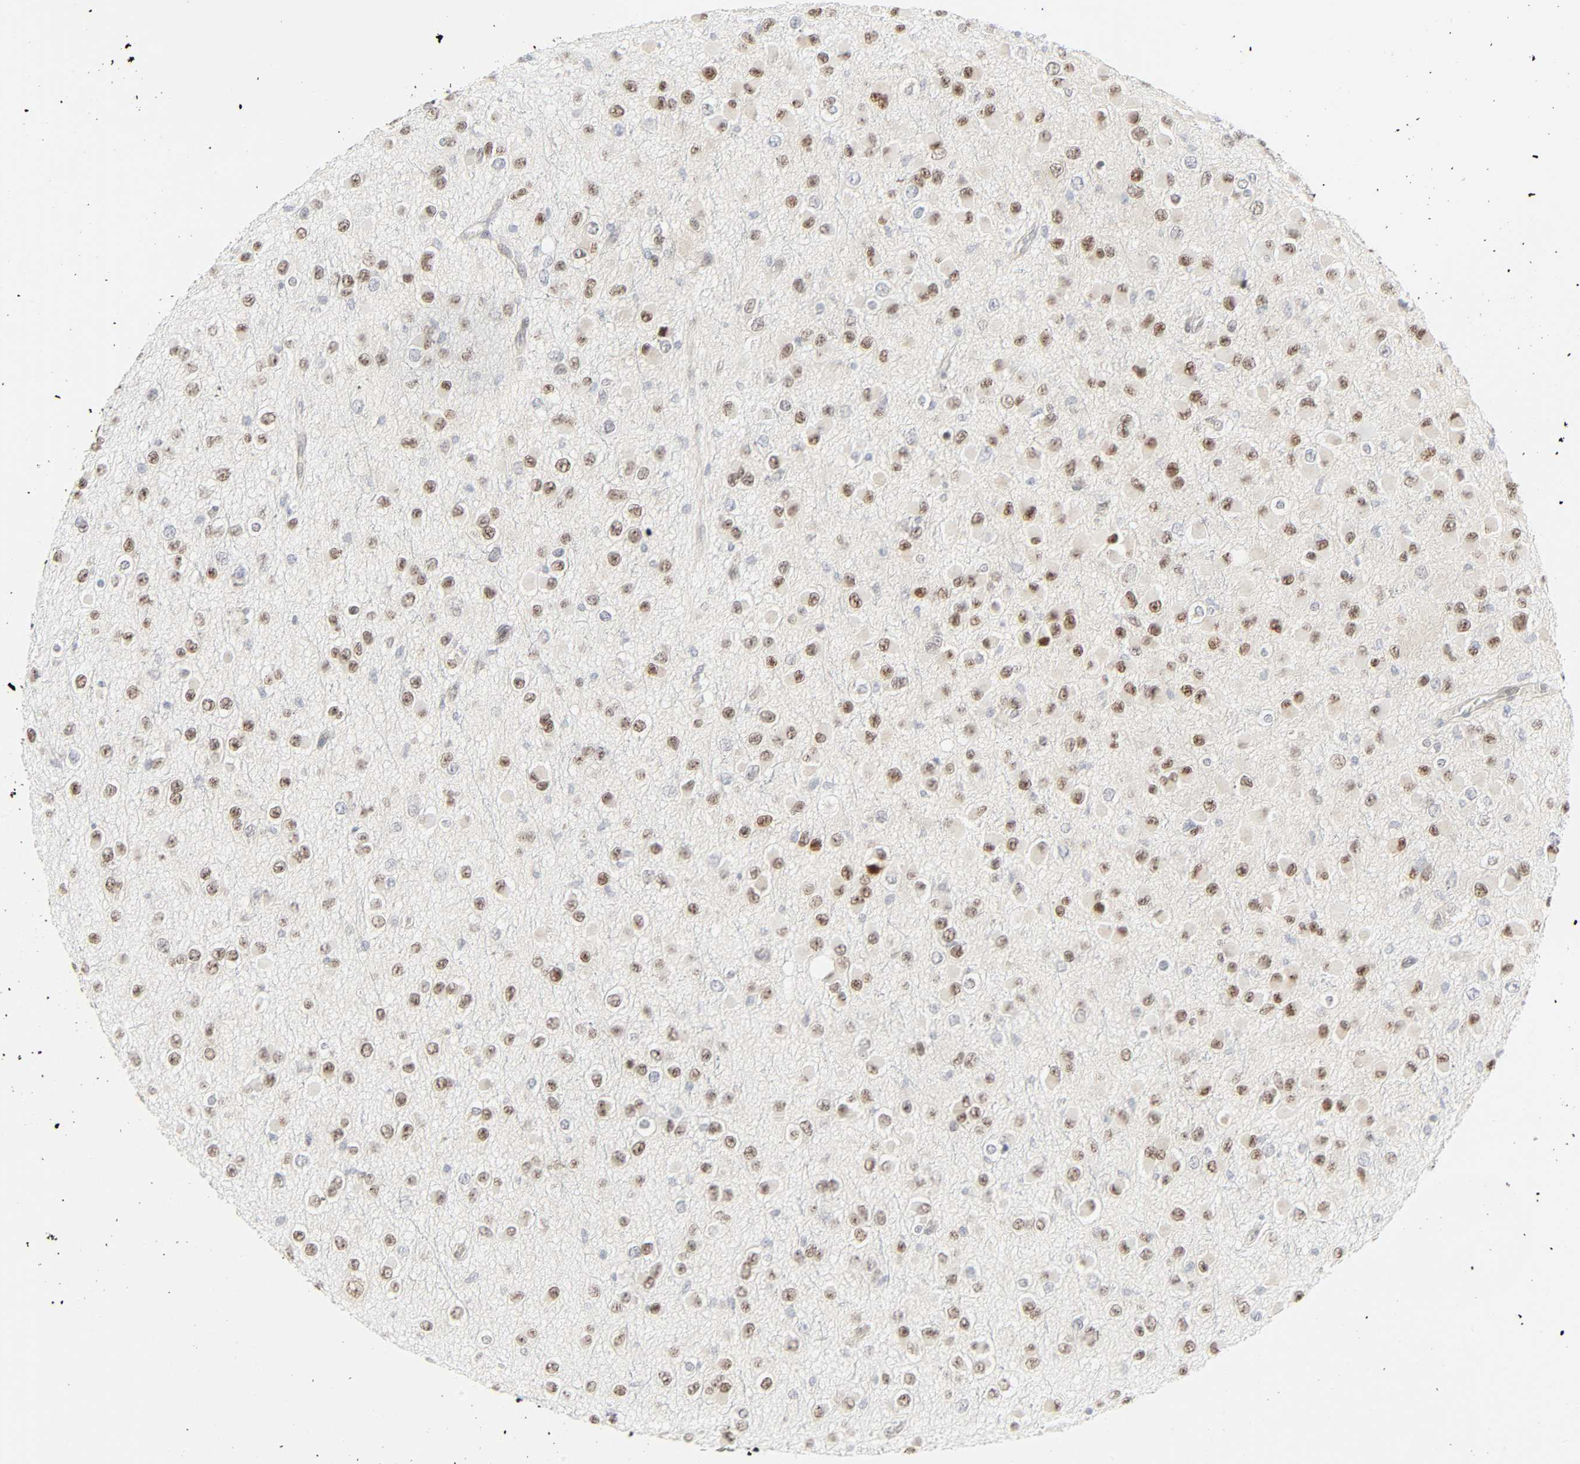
{"staining": {"intensity": "moderate", "quantity": "25%-75%", "location": "nuclear"}, "tissue": "glioma", "cell_type": "Tumor cells", "image_type": "cancer", "snomed": [{"axis": "morphology", "description": "Glioma, malignant, Low grade"}, {"axis": "topography", "description": "Brain"}], "caption": "IHC staining of malignant low-grade glioma, which reveals medium levels of moderate nuclear staining in approximately 25%-75% of tumor cells indicating moderate nuclear protein positivity. The staining was performed using DAB (brown) for protein detection and nuclei were counterstained in hematoxylin (blue).", "gene": "ZBTB16", "patient": {"sex": "male", "age": 42}}